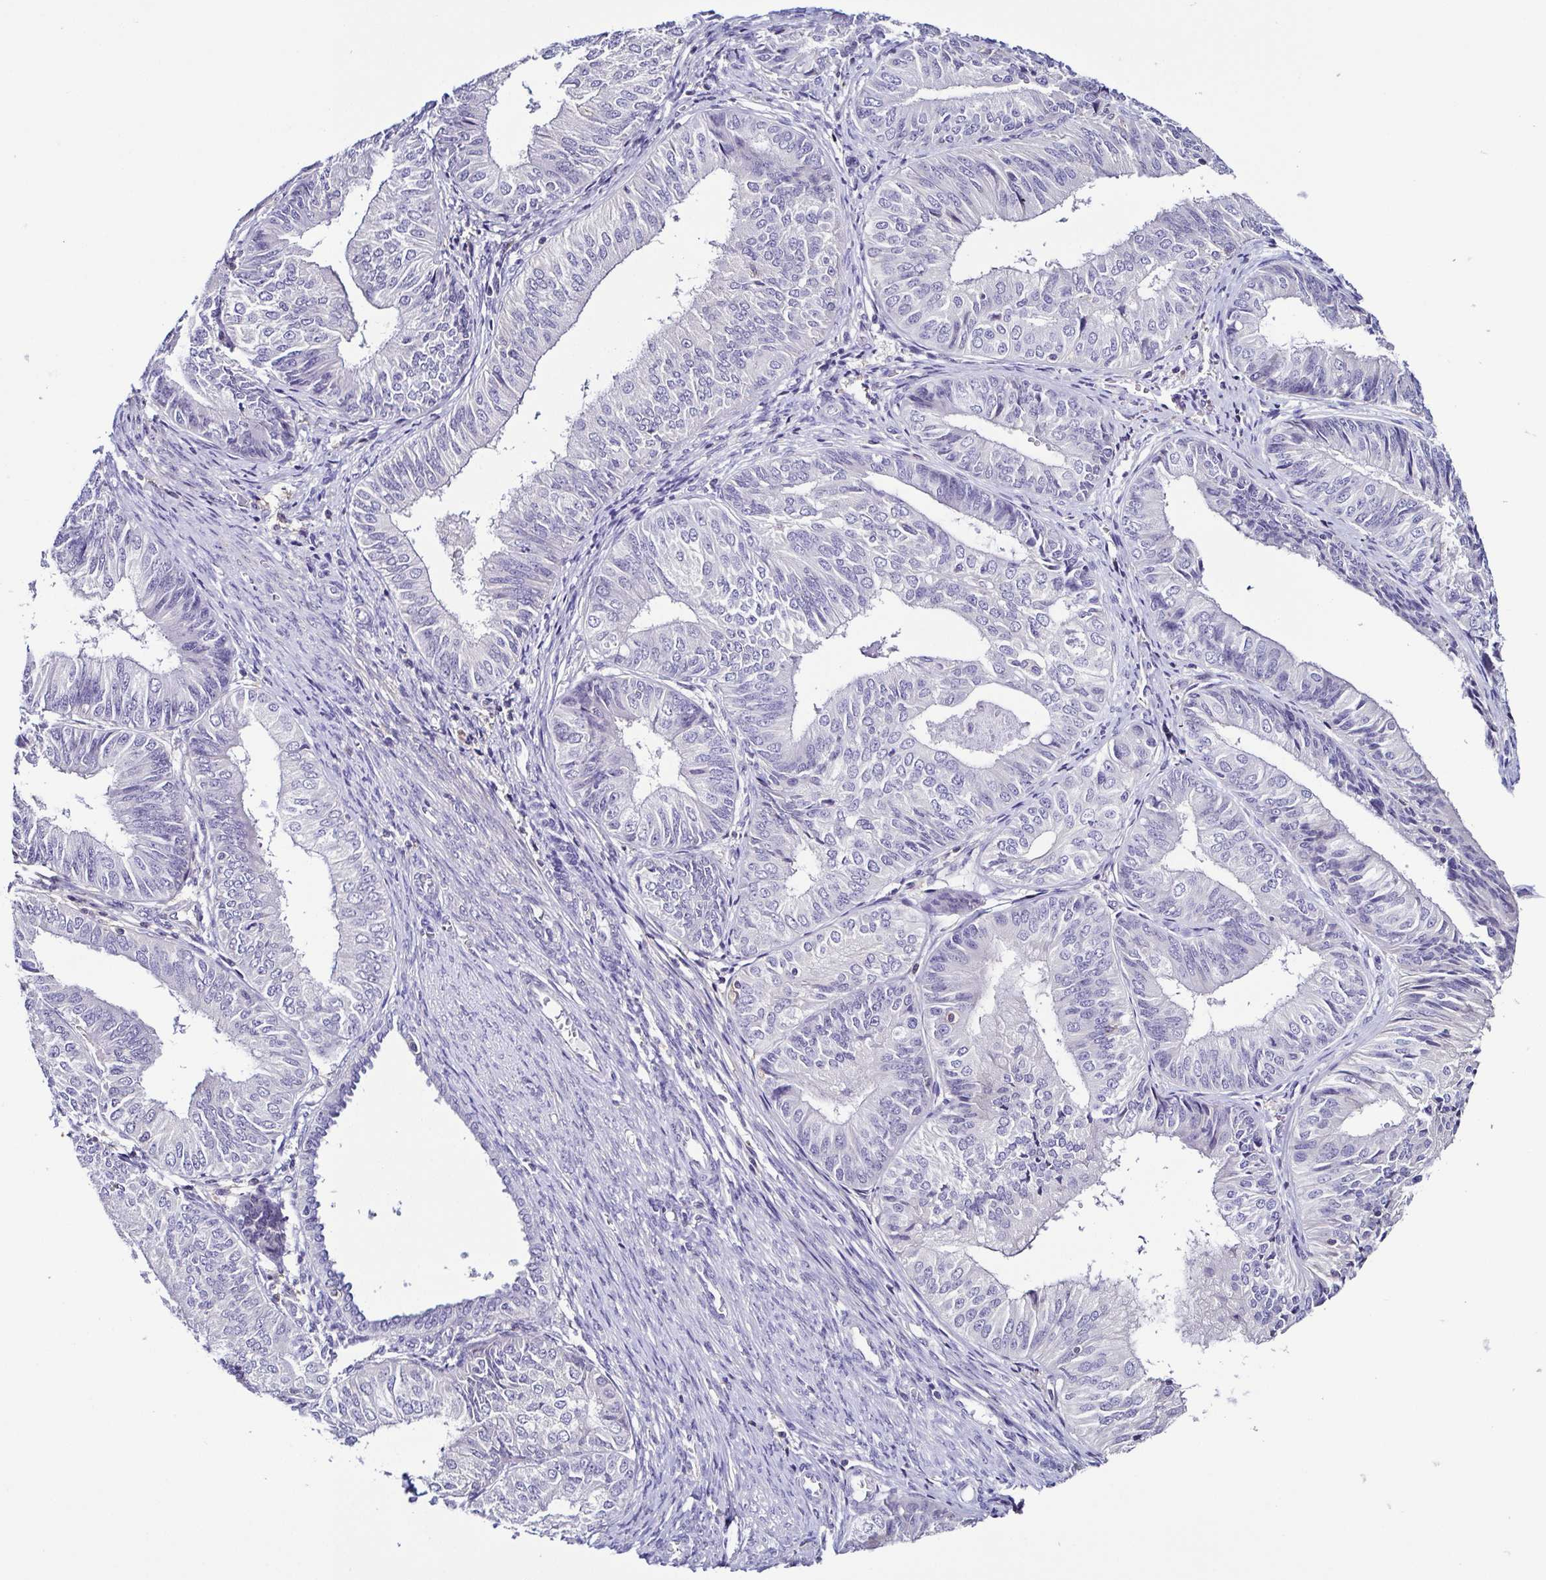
{"staining": {"intensity": "negative", "quantity": "none", "location": "none"}, "tissue": "endometrial cancer", "cell_type": "Tumor cells", "image_type": "cancer", "snomed": [{"axis": "morphology", "description": "Adenocarcinoma, NOS"}, {"axis": "topography", "description": "Endometrium"}], "caption": "Tumor cells are negative for brown protein staining in endometrial cancer.", "gene": "TNNT2", "patient": {"sex": "female", "age": 58}}